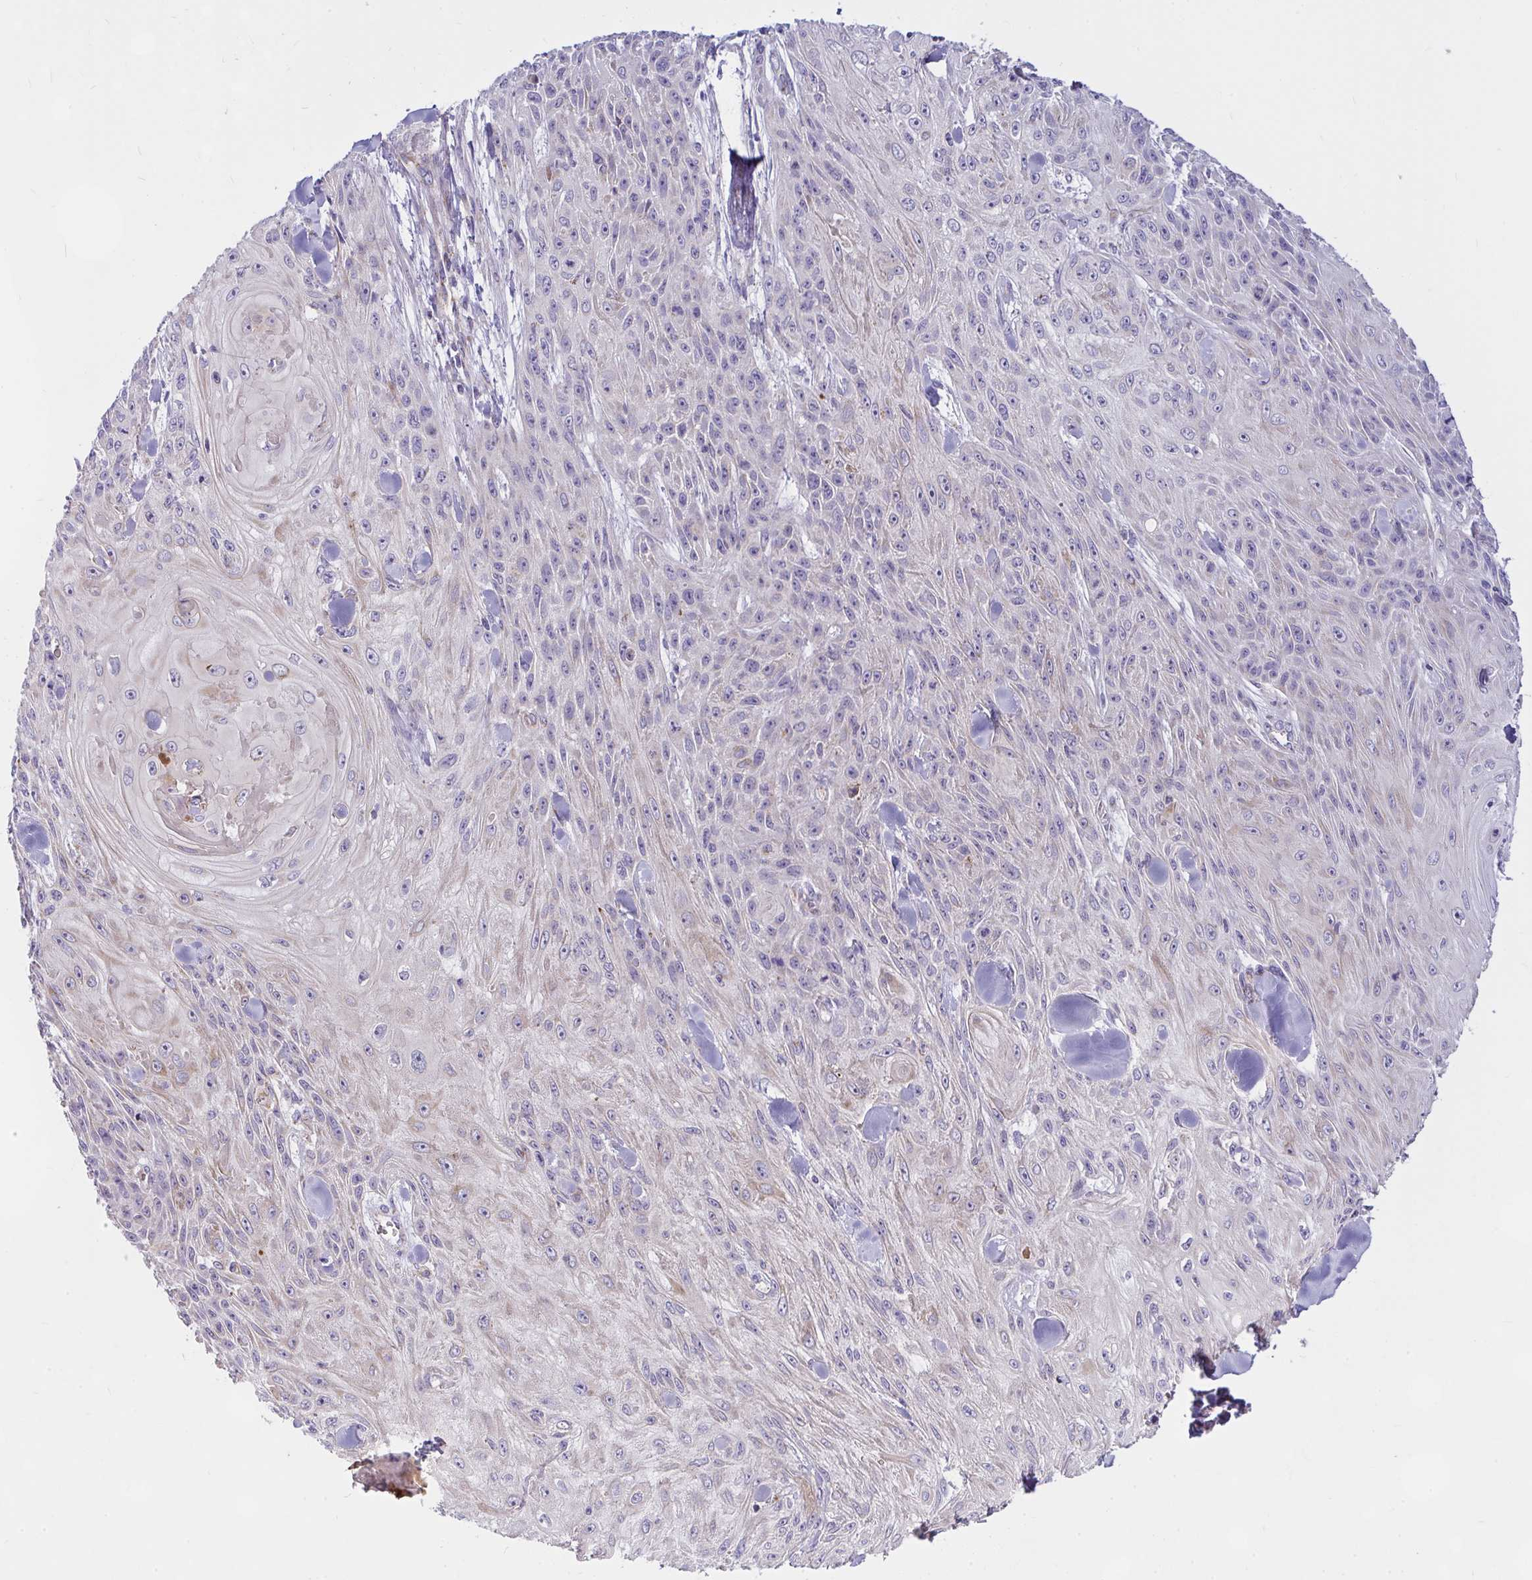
{"staining": {"intensity": "weak", "quantity": "<25%", "location": "cytoplasmic/membranous"}, "tissue": "skin cancer", "cell_type": "Tumor cells", "image_type": "cancer", "snomed": [{"axis": "morphology", "description": "Squamous cell carcinoma, NOS"}, {"axis": "topography", "description": "Skin"}], "caption": "Skin cancer was stained to show a protein in brown. There is no significant positivity in tumor cells.", "gene": "CEP63", "patient": {"sex": "male", "age": 88}}